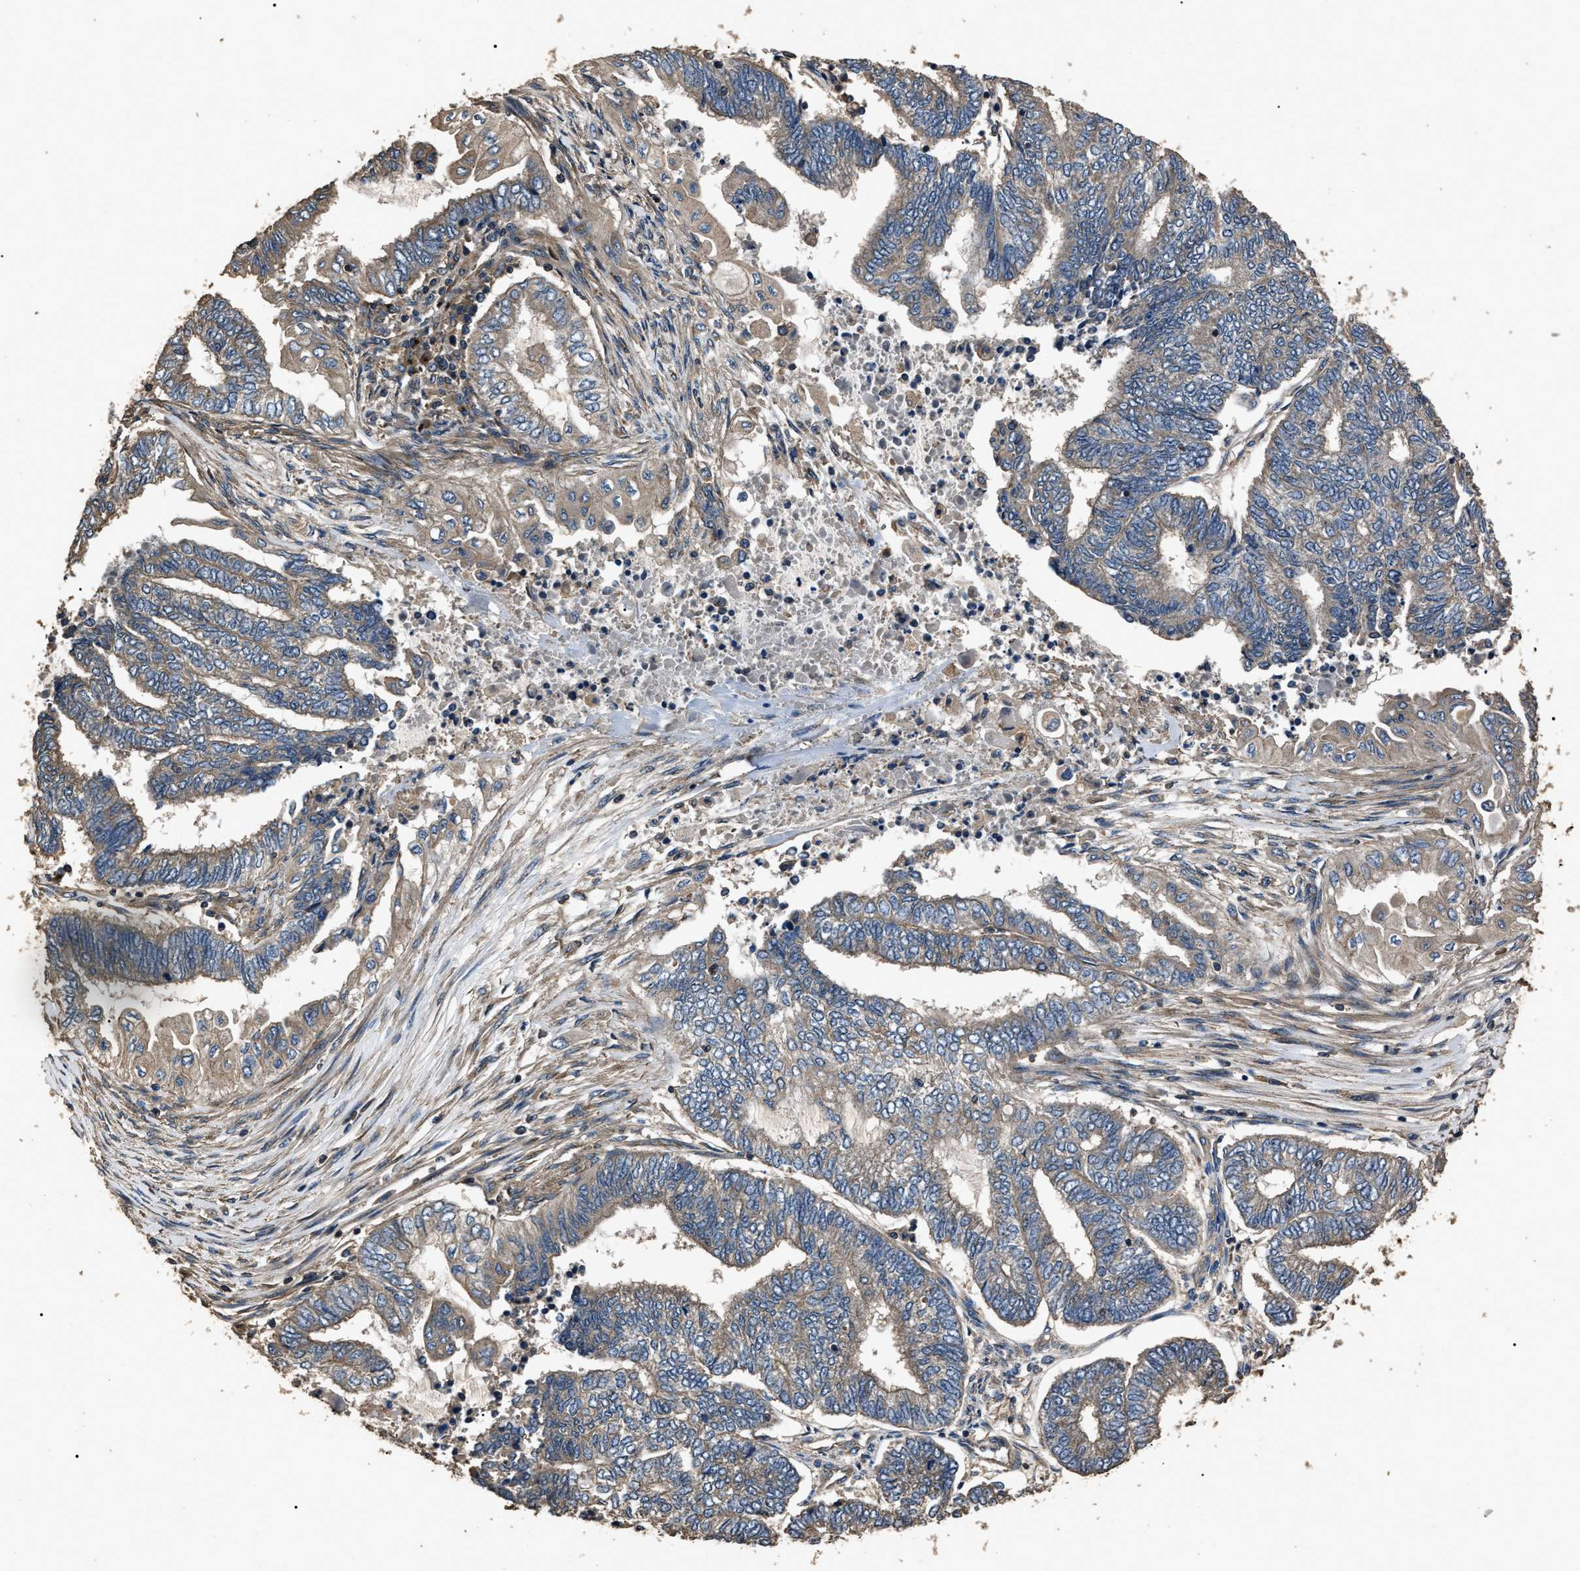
{"staining": {"intensity": "weak", "quantity": "25%-75%", "location": "cytoplasmic/membranous"}, "tissue": "endometrial cancer", "cell_type": "Tumor cells", "image_type": "cancer", "snomed": [{"axis": "morphology", "description": "Adenocarcinoma, NOS"}, {"axis": "topography", "description": "Uterus"}, {"axis": "topography", "description": "Endometrium"}], "caption": "The image displays immunohistochemical staining of endometrial adenocarcinoma. There is weak cytoplasmic/membranous staining is present in about 25%-75% of tumor cells.", "gene": "RNF216", "patient": {"sex": "female", "age": 70}}